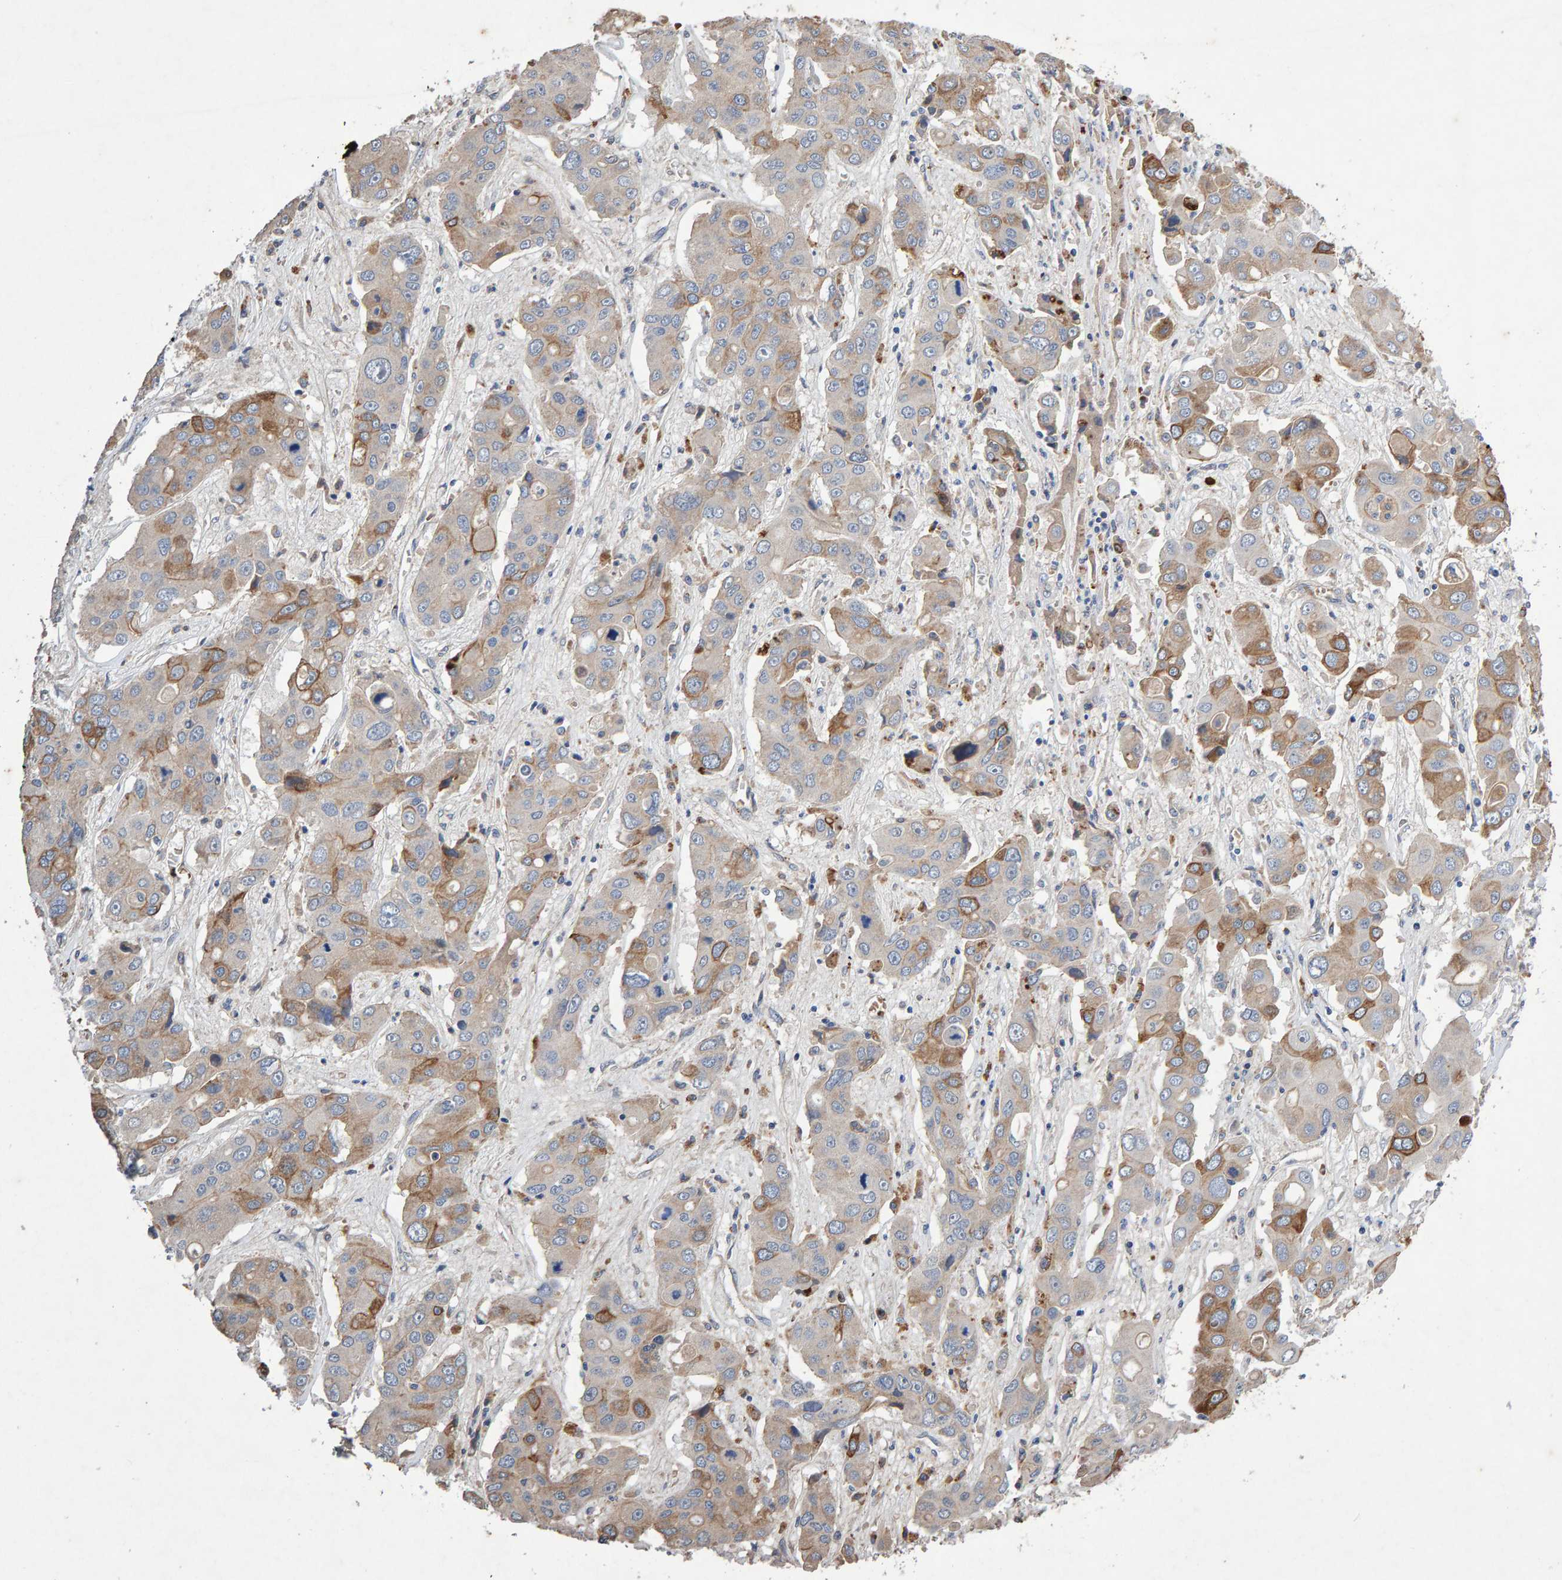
{"staining": {"intensity": "moderate", "quantity": "<25%", "location": "cytoplasmic/membranous"}, "tissue": "liver cancer", "cell_type": "Tumor cells", "image_type": "cancer", "snomed": [{"axis": "morphology", "description": "Cholangiocarcinoma"}, {"axis": "topography", "description": "Liver"}], "caption": "A micrograph showing moderate cytoplasmic/membranous staining in approximately <25% of tumor cells in liver cholangiocarcinoma, as visualized by brown immunohistochemical staining.", "gene": "EFR3A", "patient": {"sex": "male", "age": 67}}